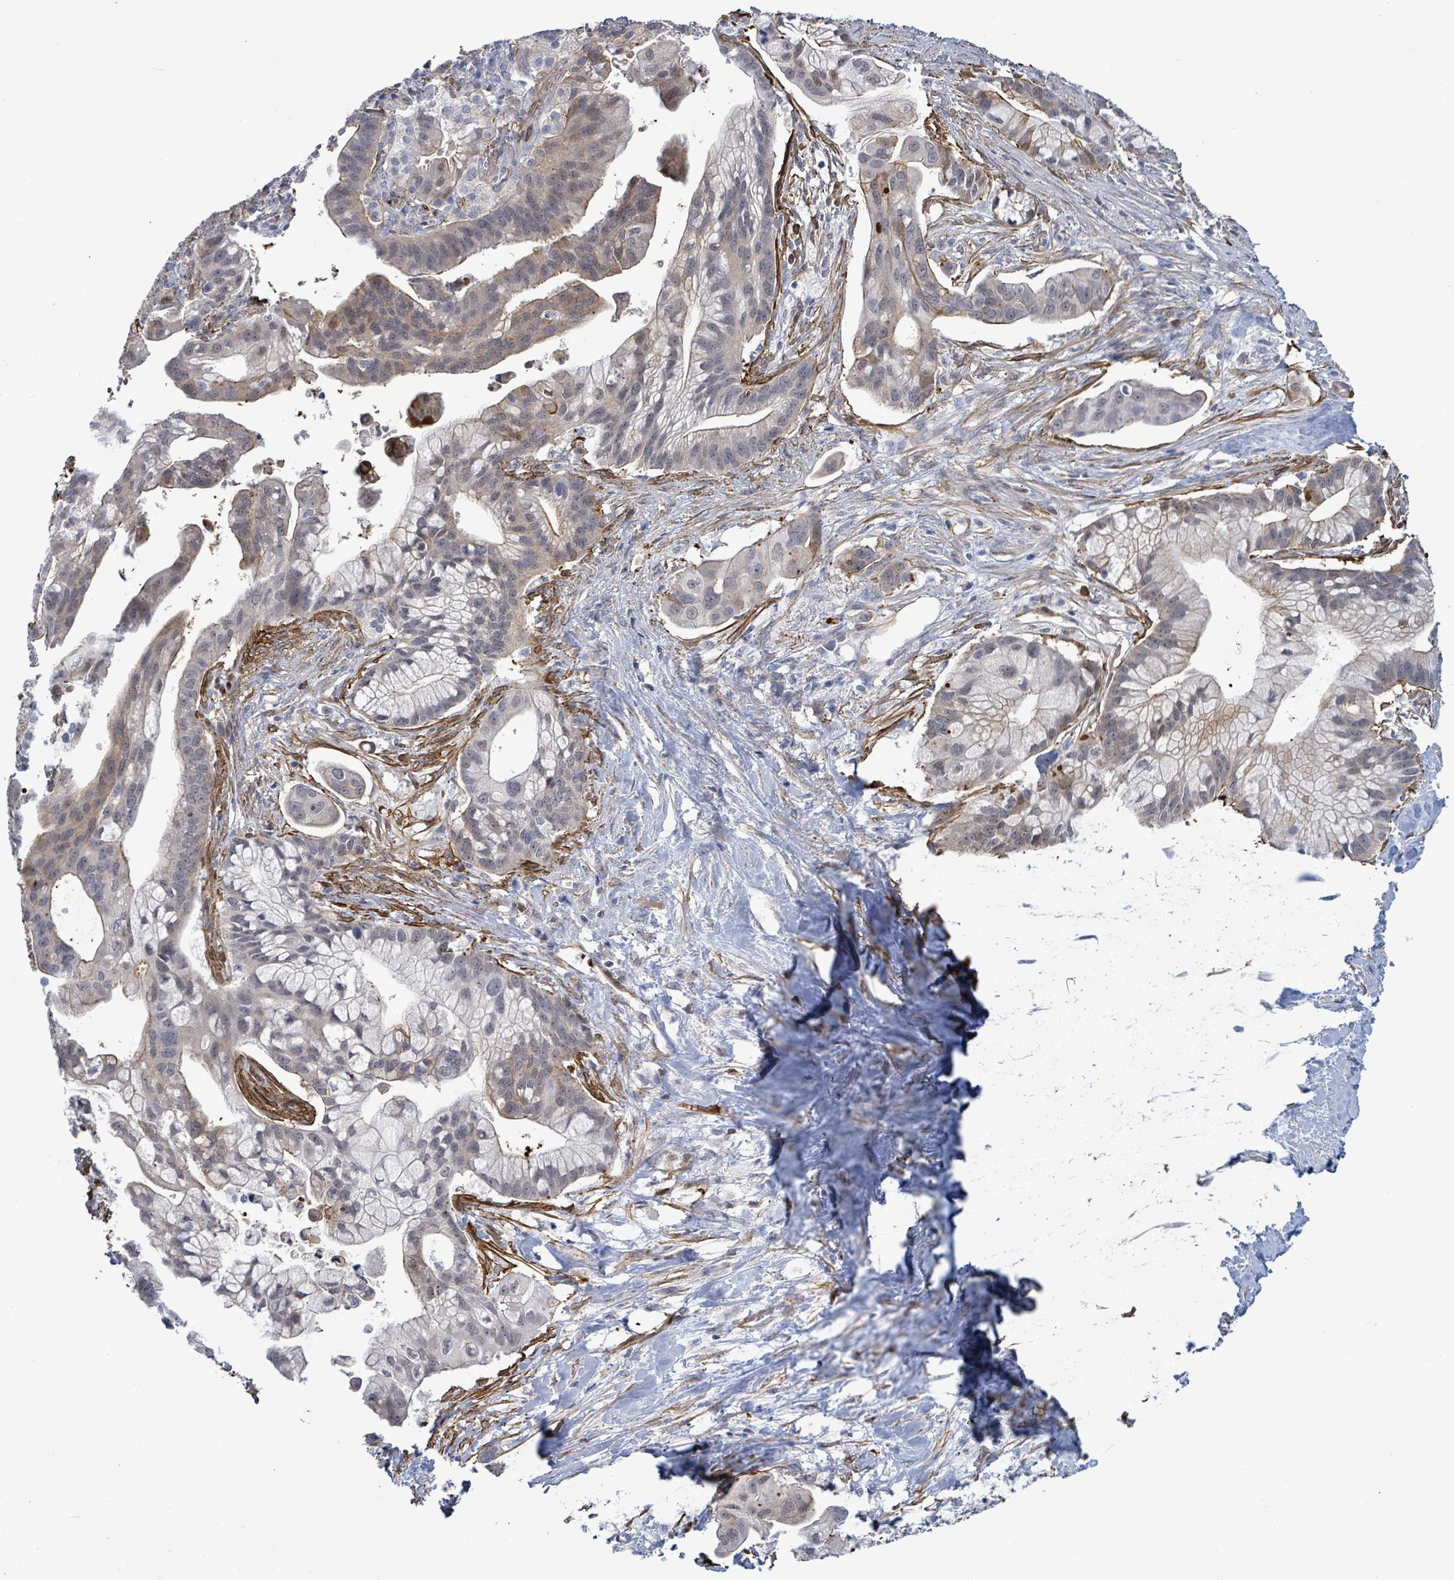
{"staining": {"intensity": "weak", "quantity": "25%-75%", "location": "cytoplasmic/membranous"}, "tissue": "pancreatic cancer", "cell_type": "Tumor cells", "image_type": "cancer", "snomed": [{"axis": "morphology", "description": "Adenocarcinoma, NOS"}, {"axis": "topography", "description": "Pancreas"}], "caption": "Immunohistochemistry of human pancreatic cancer displays low levels of weak cytoplasmic/membranous expression in about 25%-75% of tumor cells.", "gene": "PRKRIP1", "patient": {"sex": "male", "age": 68}}